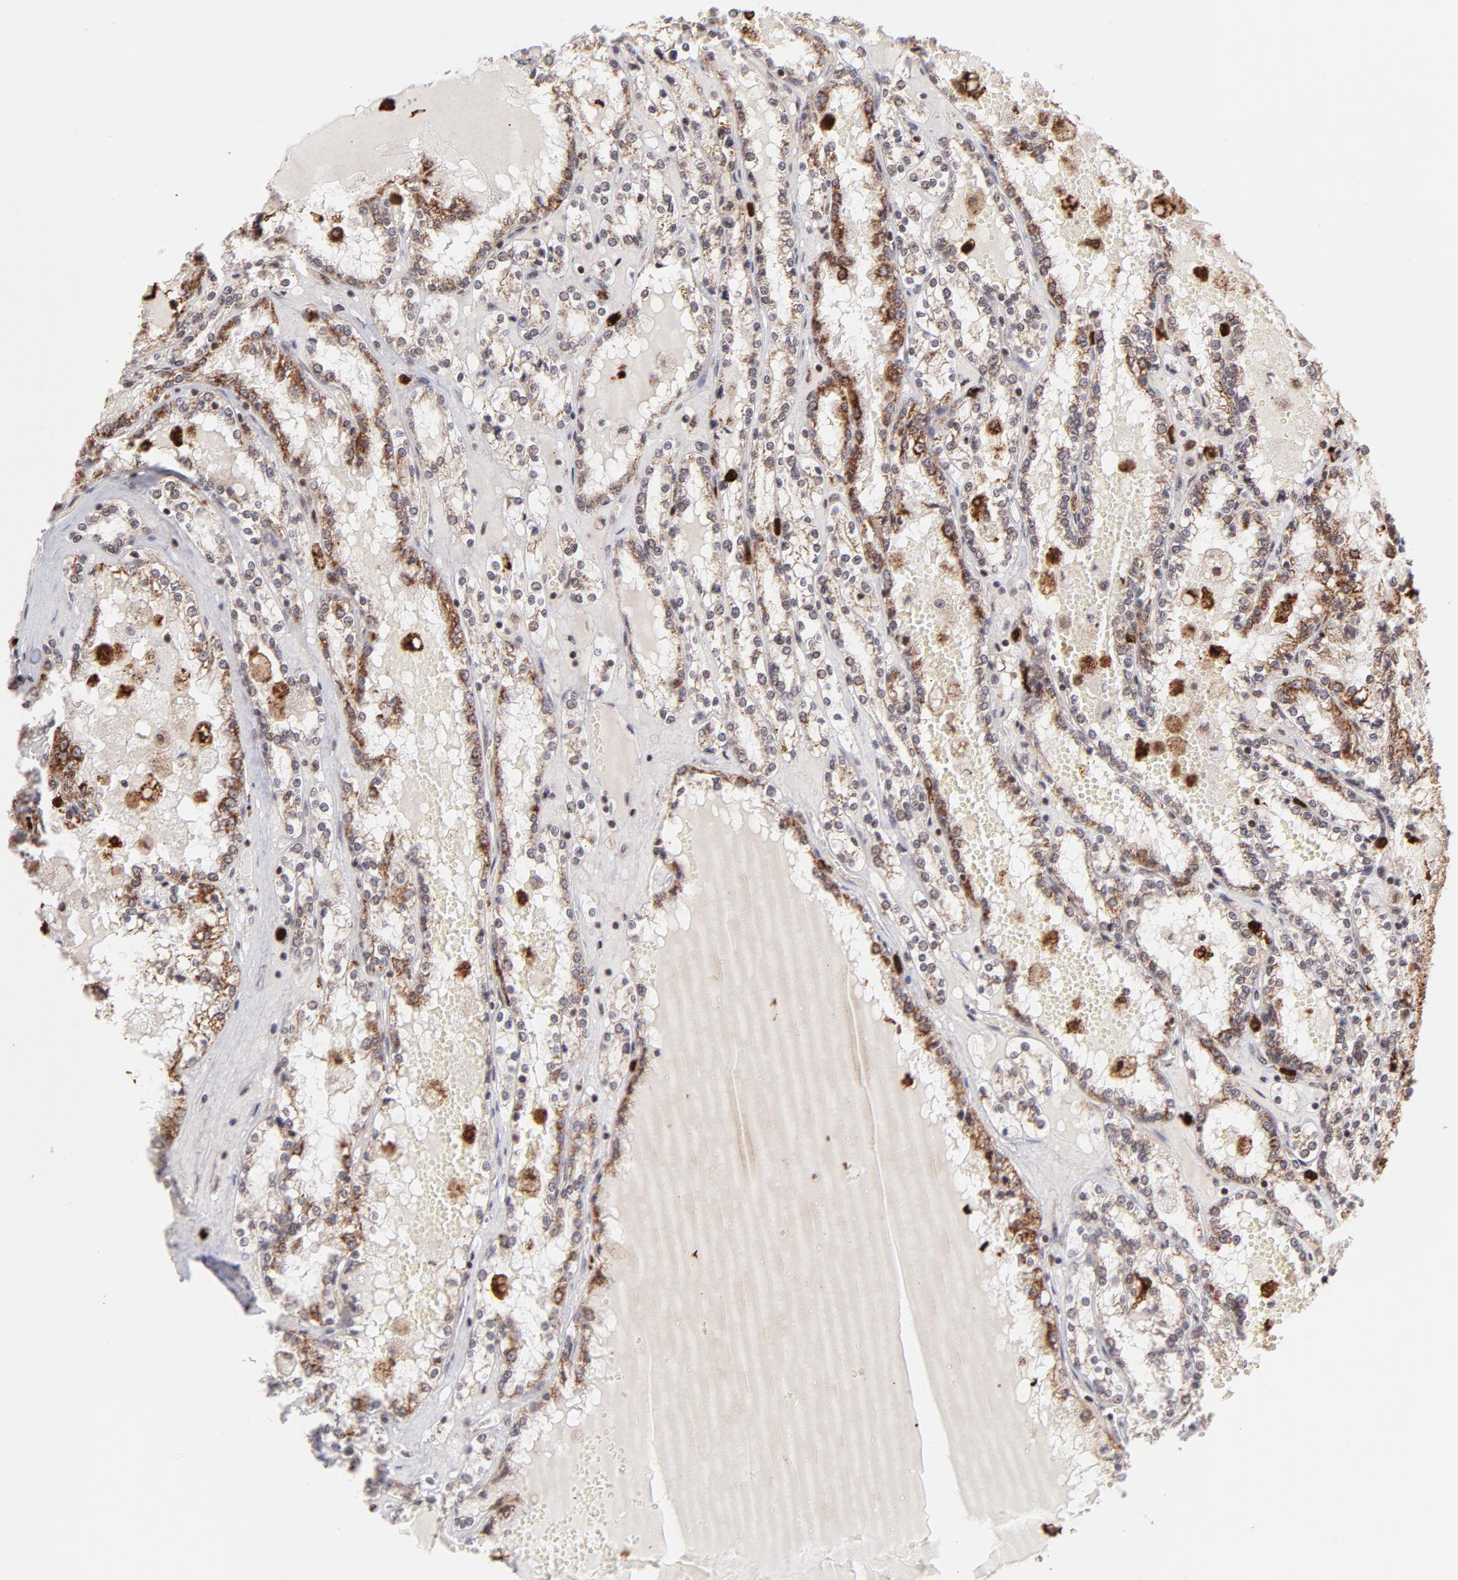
{"staining": {"intensity": "moderate", "quantity": ">75%", "location": "cytoplasmic/membranous"}, "tissue": "renal cancer", "cell_type": "Tumor cells", "image_type": "cancer", "snomed": [{"axis": "morphology", "description": "Adenocarcinoma, NOS"}, {"axis": "topography", "description": "Kidney"}], "caption": "Immunohistochemical staining of human adenocarcinoma (renal) shows moderate cytoplasmic/membranous protein positivity in about >75% of tumor cells.", "gene": "ZFX", "patient": {"sex": "female", "age": 56}}